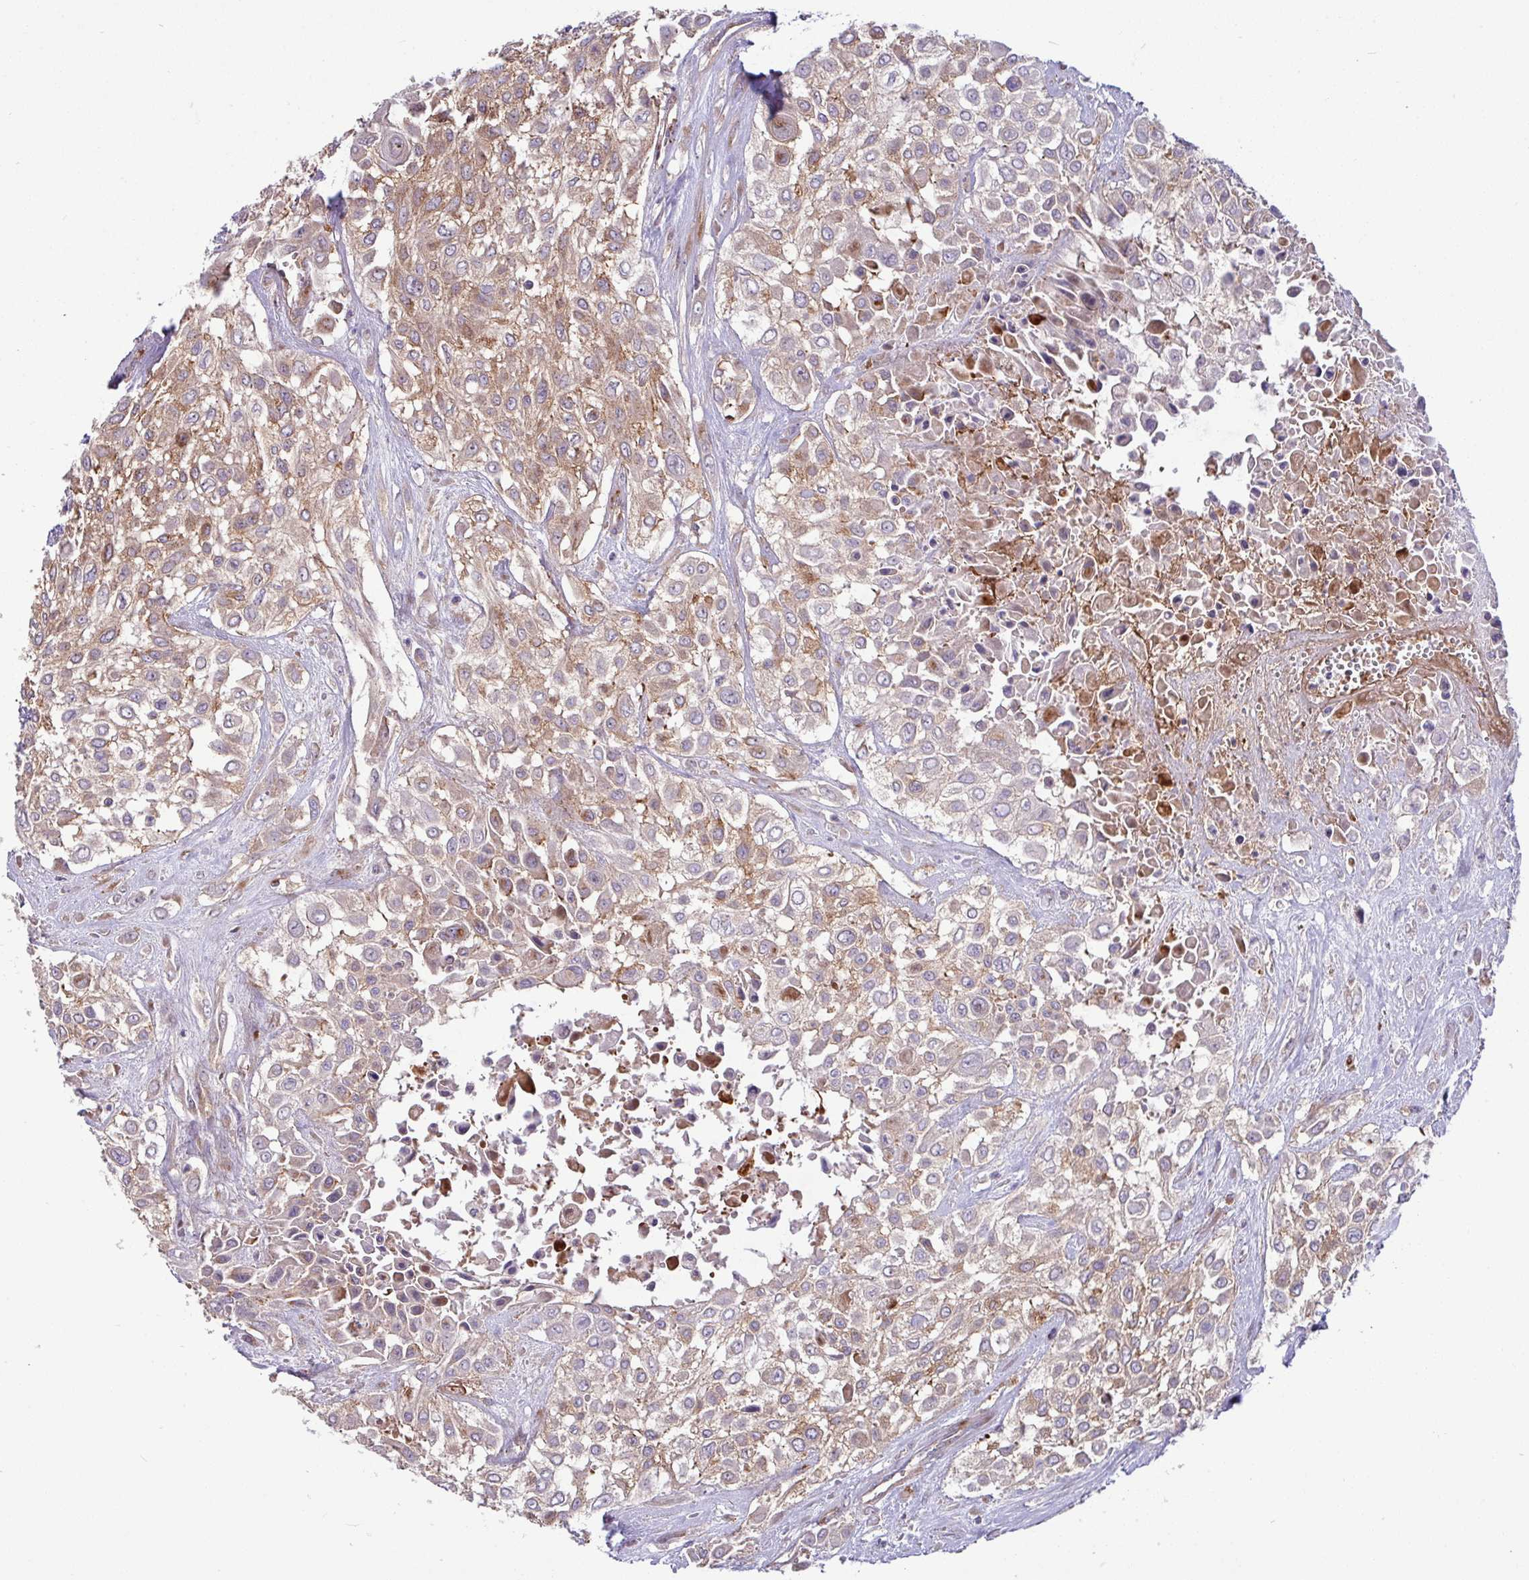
{"staining": {"intensity": "moderate", "quantity": ">75%", "location": "cytoplasmic/membranous"}, "tissue": "urothelial cancer", "cell_type": "Tumor cells", "image_type": "cancer", "snomed": [{"axis": "morphology", "description": "Urothelial carcinoma, High grade"}, {"axis": "topography", "description": "Urinary bladder"}], "caption": "Human urothelial cancer stained for a protein (brown) reveals moderate cytoplasmic/membranous positive expression in approximately >75% of tumor cells.", "gene": "LSM12", "patient": {"sex": "male", "age": 57}}